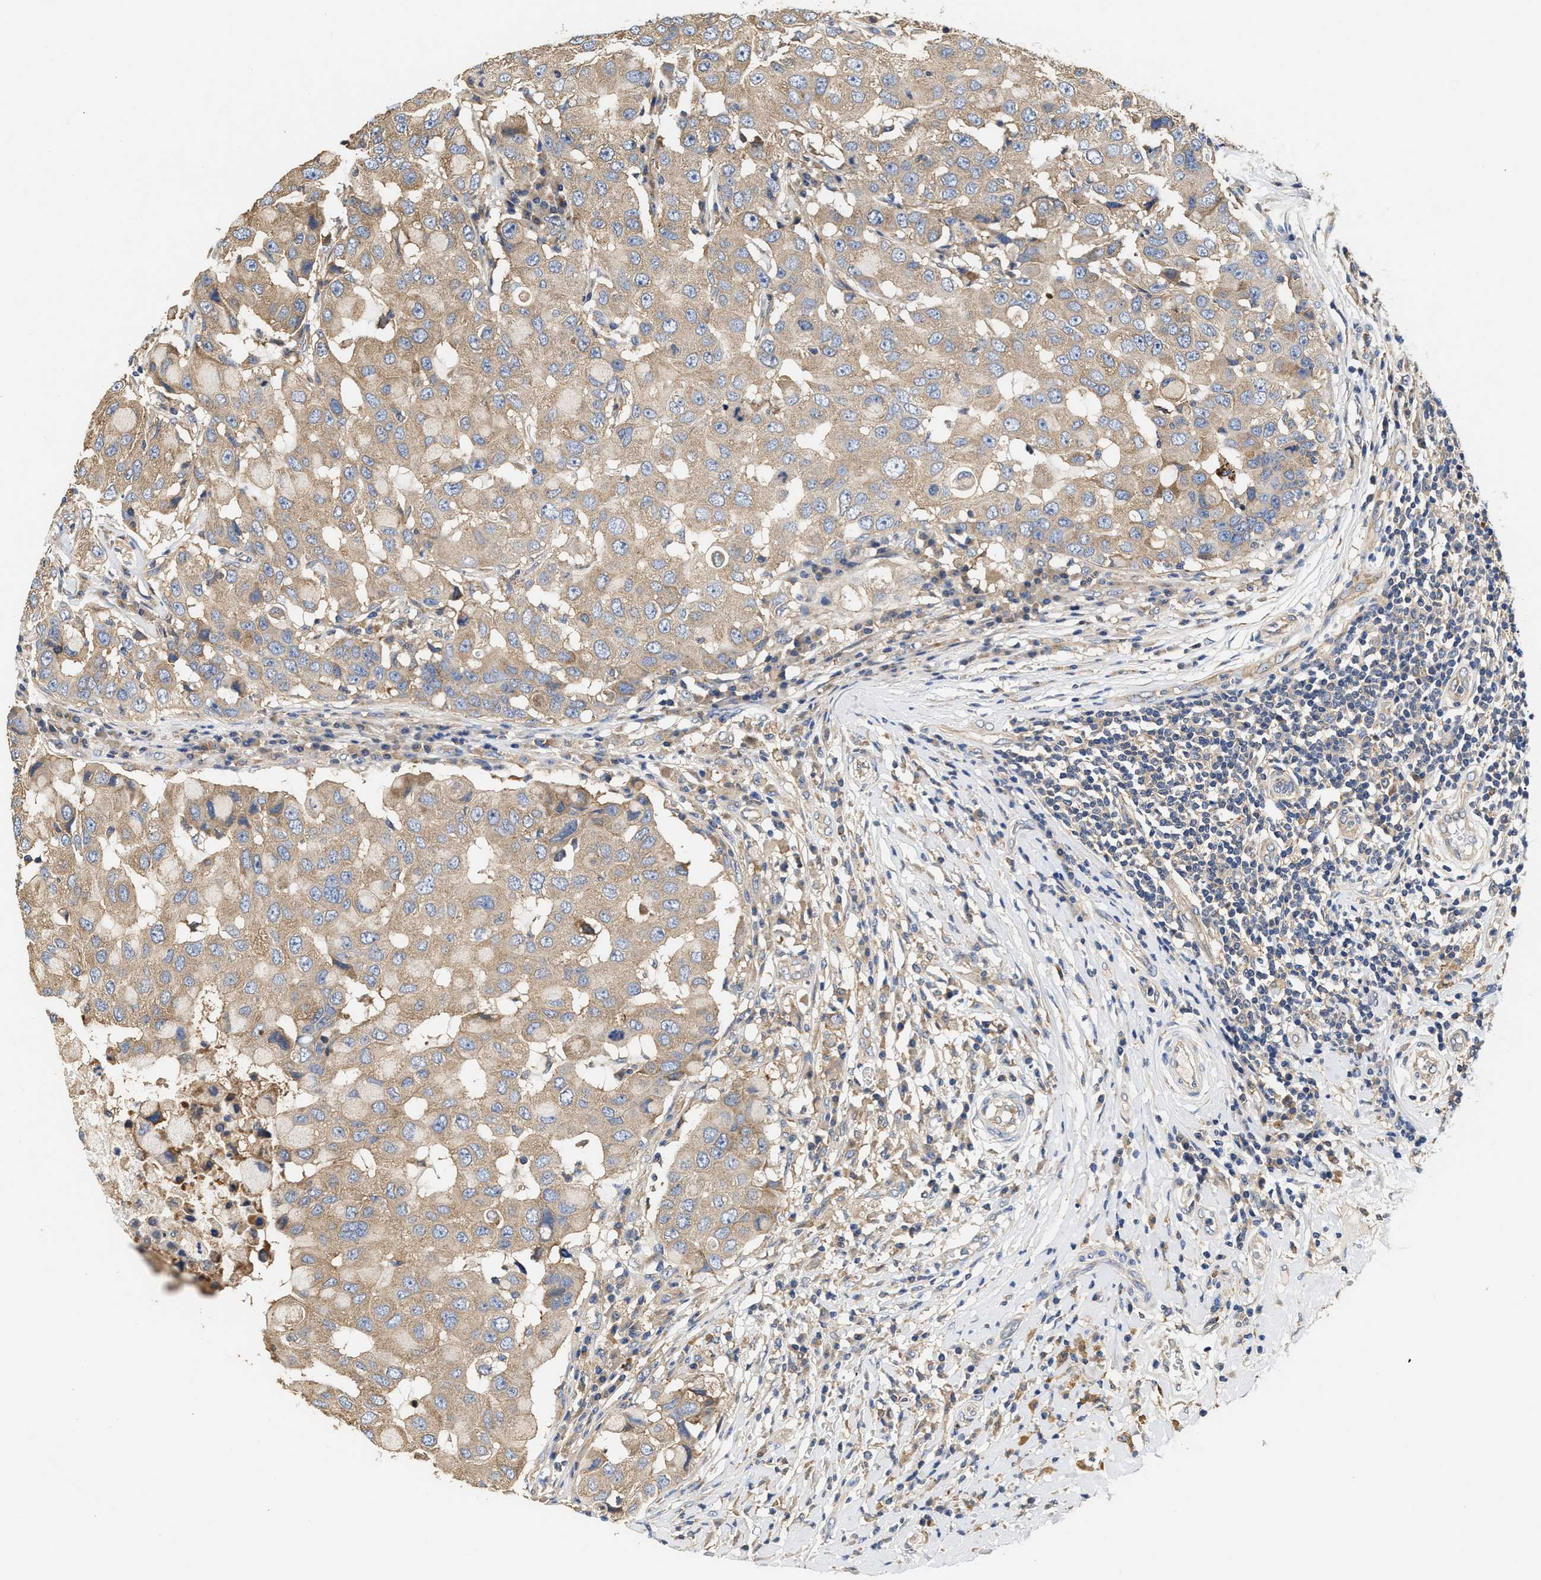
{"staining": {"intensity": "weak", "quantity": ">75%", "location": "cytoplasmic/membranous"}, "tissue": "breast cancer", "cell_type": "Tumor cells", "image_type": "cancer", "snomed": [{"axis": "morphology", "description": "Duct carcinoma"}, {"axis": "topography", "description": "Breast"}], "caption": "Breast cancer (intraductal carcinoma) stained for a protein (brown) demonstrates weak cytoplasmic/membranous positive staining in approximately >75% of tumor cells.", "gene": "KLB", "patient": {"sex": "female", "age": 27}}